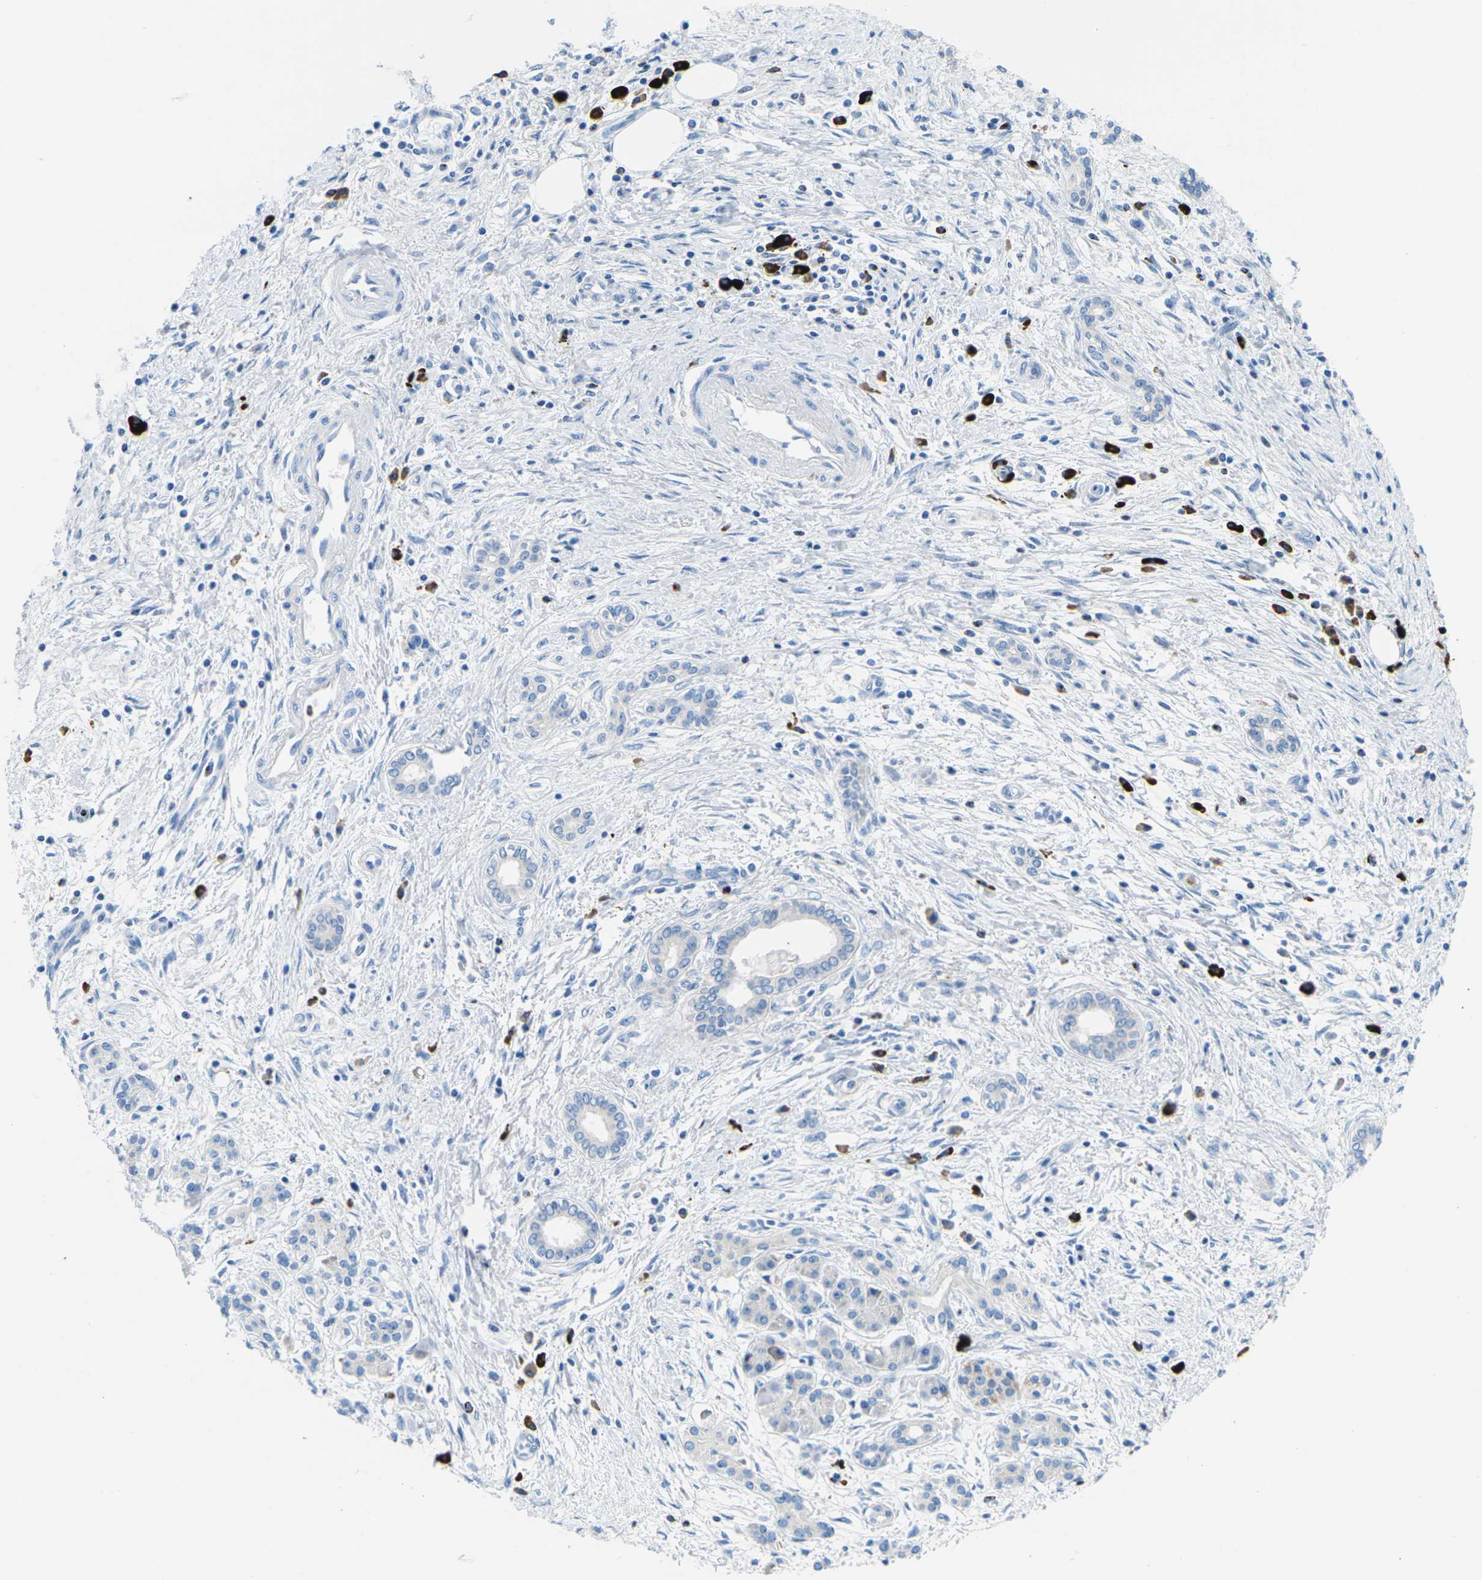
{"staining": {"intensity": "negative", "quantity": "none", "location": "none"}, "tissue": "pancreatic cancer", "cell_type": "Tumor cells", "image_type": "cancer", "snomed": [{"axis": "morphology", "description": "Adenocarcinoma, NOS"}, {"axis": "topography", "description": "Pancreas"}], "caption": "Tumor cells are negative for brown protein staining in adenocarcinoma (pancreatic).", "gene": "MC4R", "patient": {"sex": "female", "age": 70}}